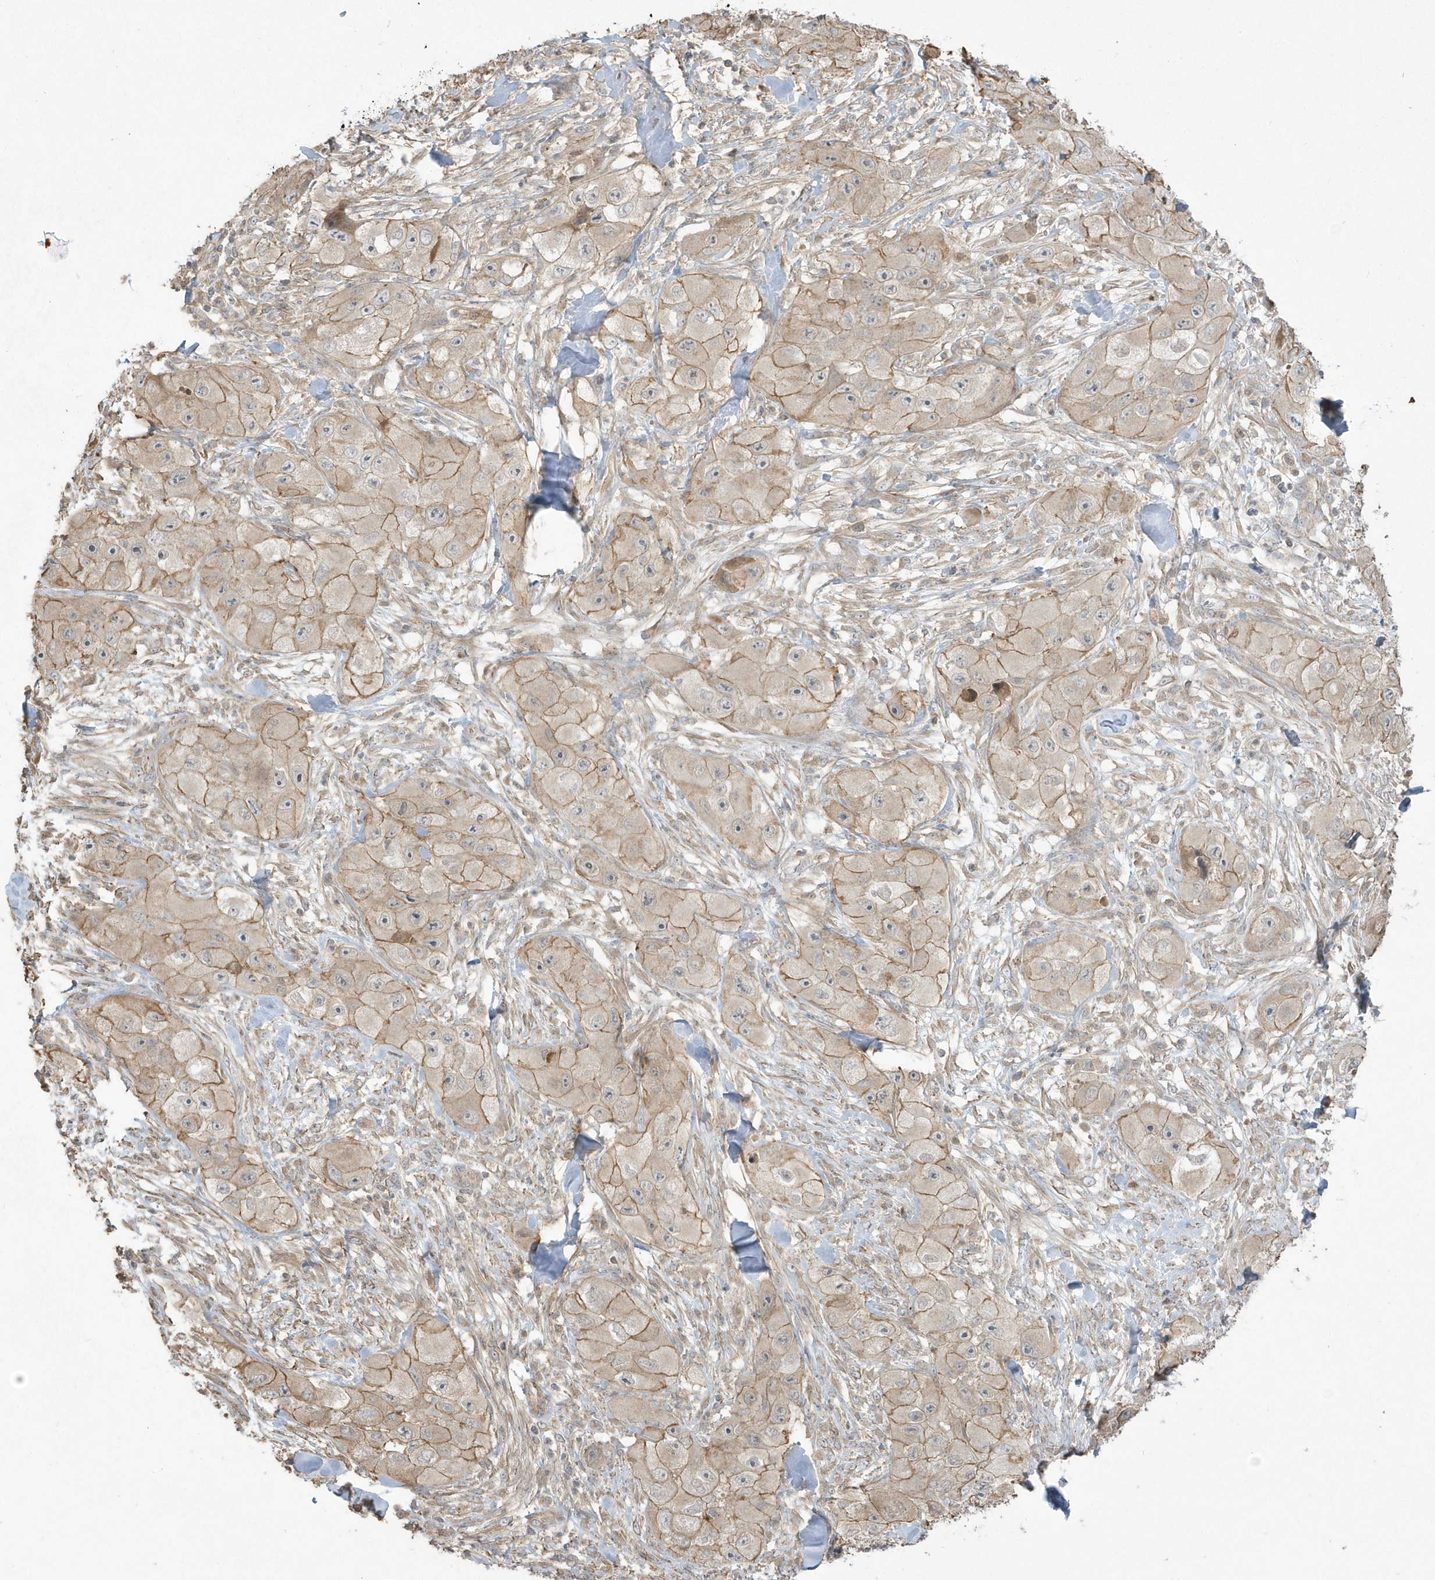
{"staining": {"intensity": "weak", "quantity": ">75%", "location": "cytoplasmic/membranous"}, "tissue": "skin cancer", "cell_type": "Tumor cells", "image_type": "cancer", "snomed": [{"axis": "morphology", "description": "Squamous cell carcinoma, NOS"}, {"axis": "topography", "description": "Skin"}, {"axis": "topography", "description": "Subcutis"}], "caption": "There is low levels of weak cytoplasmic/membranous staining in tumor cells of skin cancer (squamous cell carcinoma), as demonstrated by immunohistochemical staining (brown color).", "gene": "ARMC8", "patient": {"sex": "male", "age": 73}}